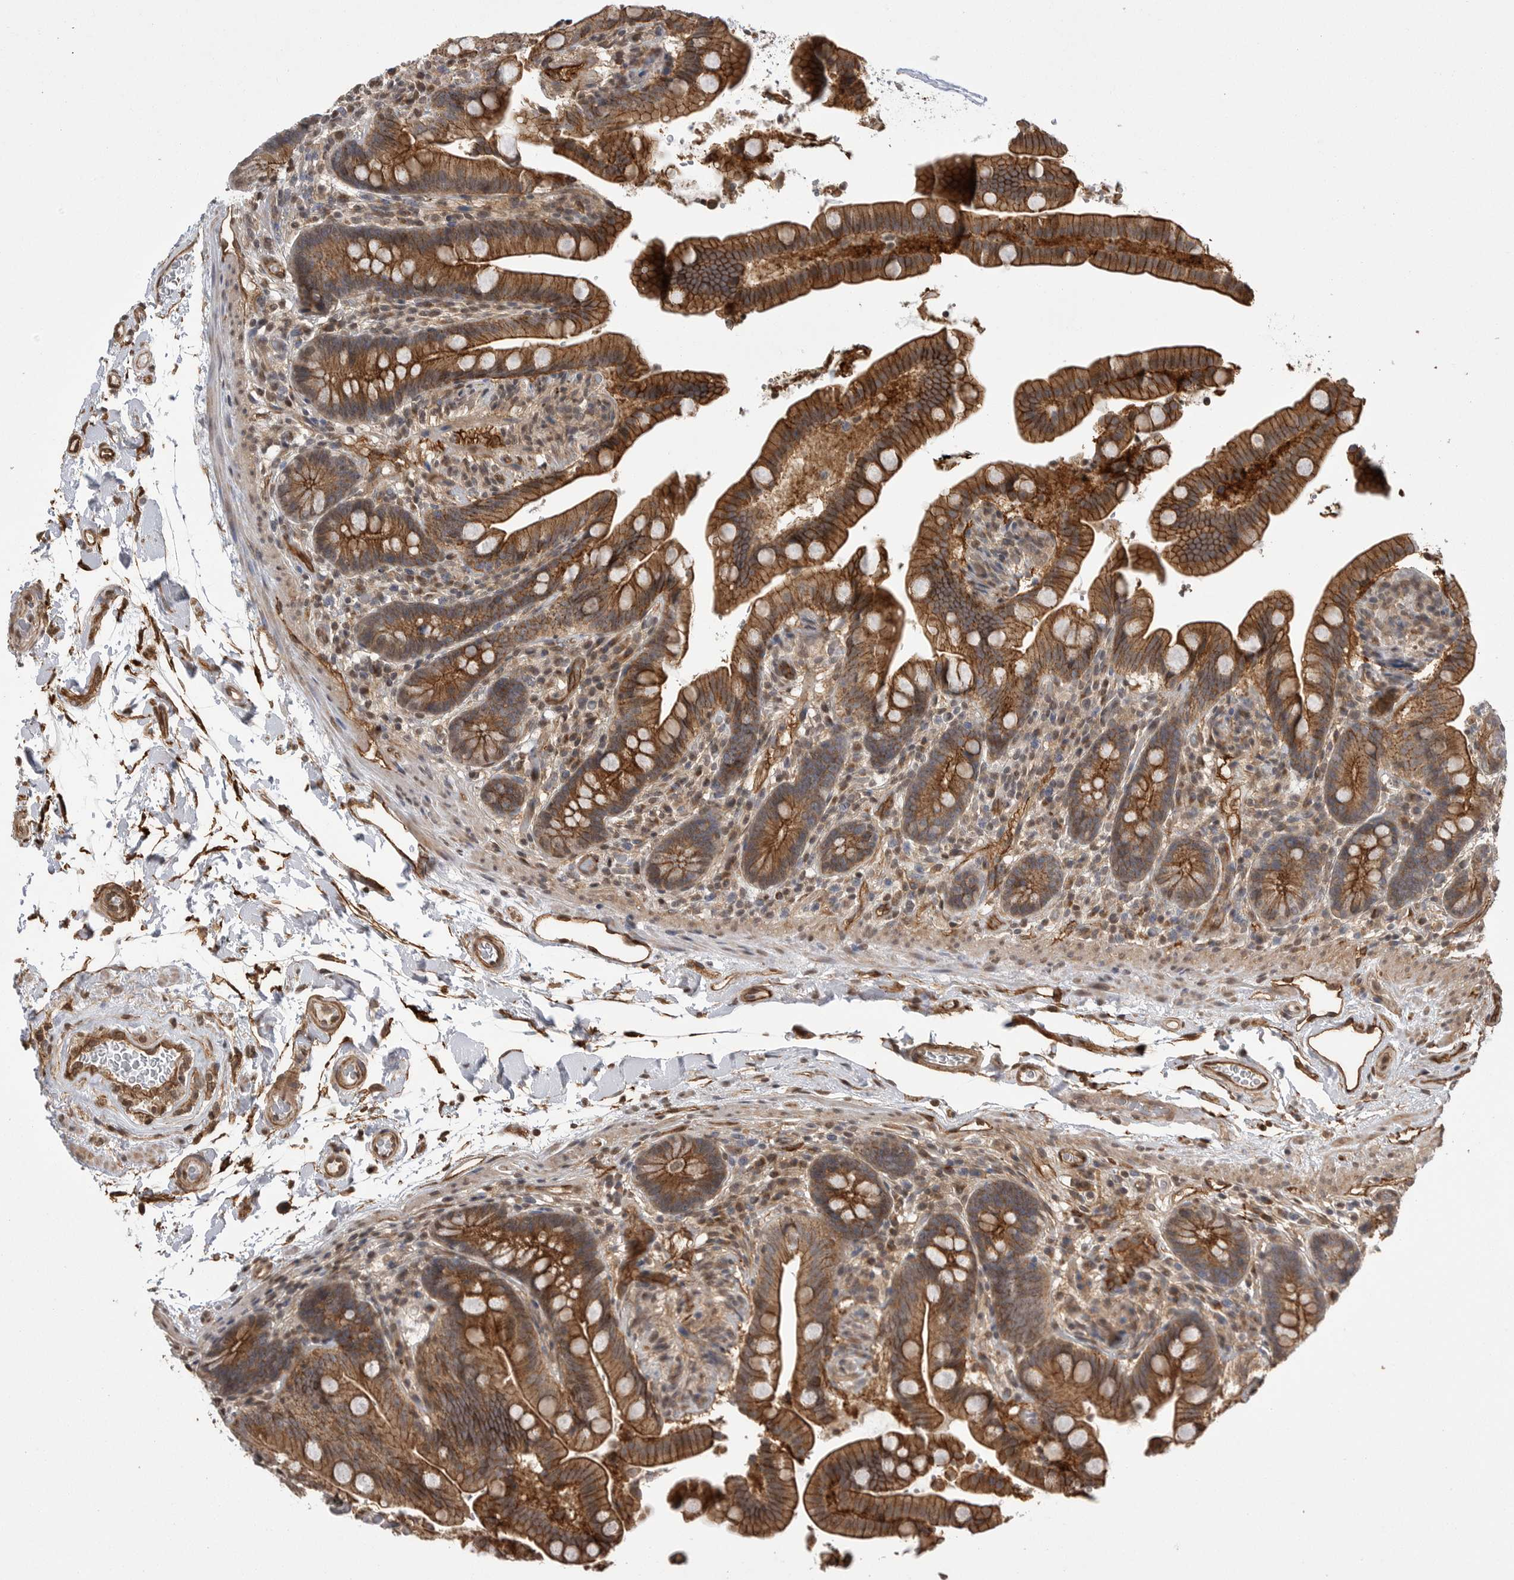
{"staining": {"intensity": "moderate", "quantity": ">75%", "location": "cytoplasmic/membranous,nuclear"}, "tissue": "colon", "cell_type": "Endothelial cells", "image_type": "normal", "snomed": [{"axis": "morphology", "description": "Normal tissue, NOS"}, {"axis": "topography", "description": "Smooth muscle"}, {"axis": "topography", "description": "Colon"}], "caption": "Colon stained with a brown dye reveals moderate cytoplasmic/membranous,nuclear positive expression in about >75% of endothelial cells.", "gene": "NECTIN1", "patient": {"sex": "male", "age": 73}}